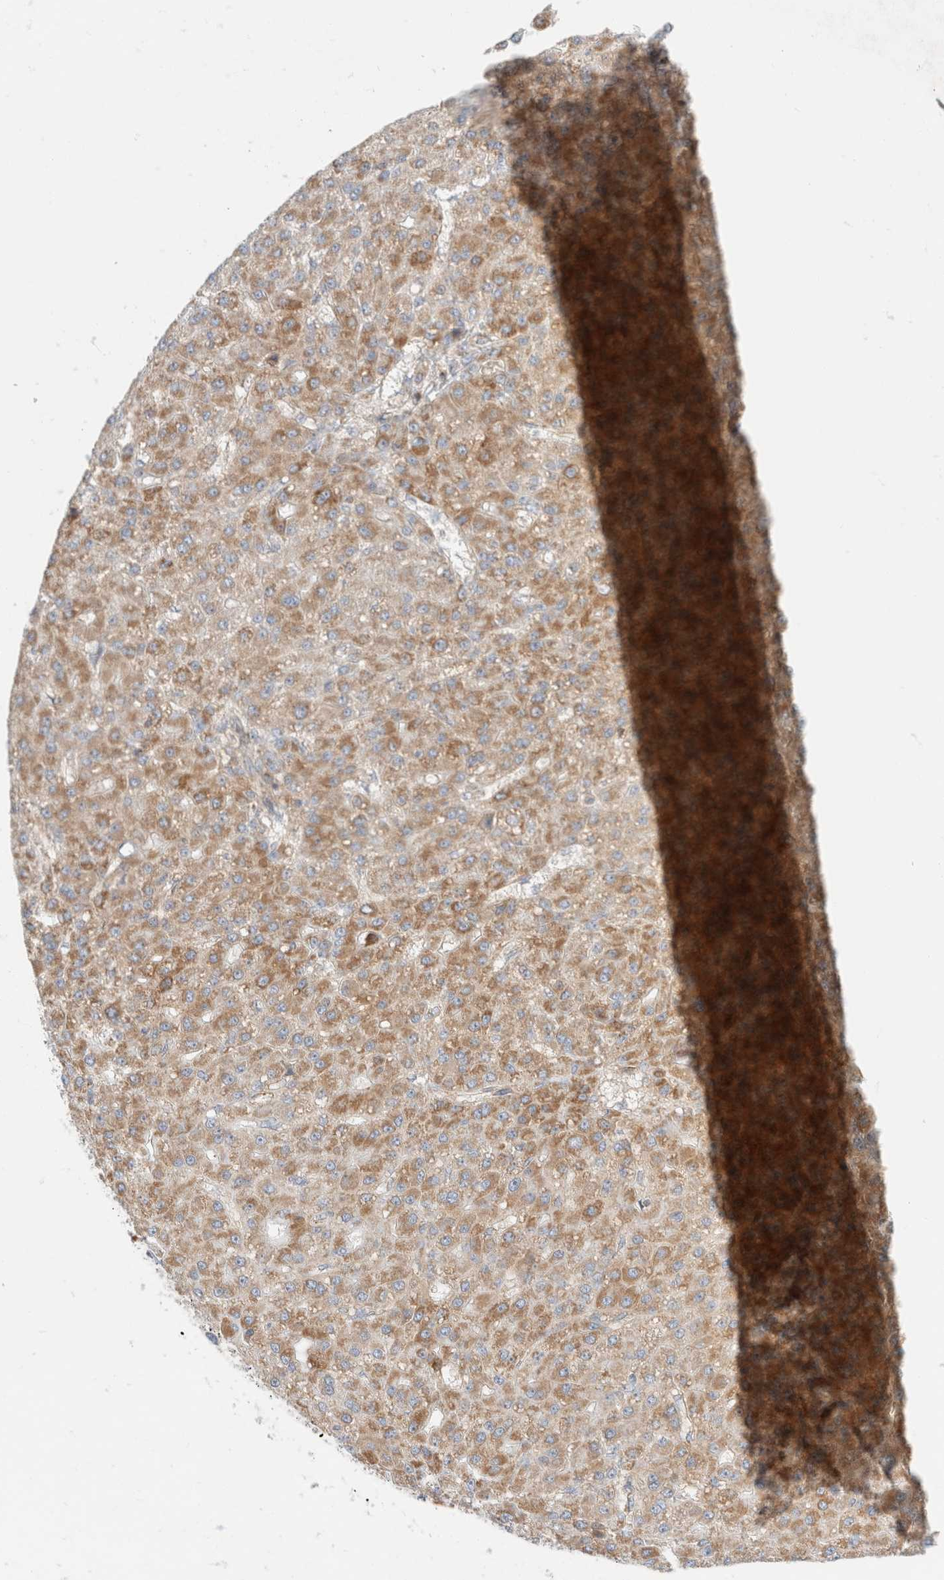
{"staining": {"intensity": "moderate", "quantity": ">75%", "location": "cytoplasmic/membranous"}, "tissue": "liver cancer", "cell_type": "Tumor cells", "image_type": "cancer", "snomed": [{"axis": "morphology", "description": "Carcinoma, Hepatocellular, NOS"}, {"axis": "topography", "description": "Liver"}], "caption": "Immunohistochemistry (IHC) image of liver cancer (hepatocellular carcinoma) stained for a protein (brown), which displays medium levels of moderate cytoplasmic/membranous expression in approximately >75% of tumor cells.", "gene": "MRM3", "patient": {"sex": "male", "age": 67}}